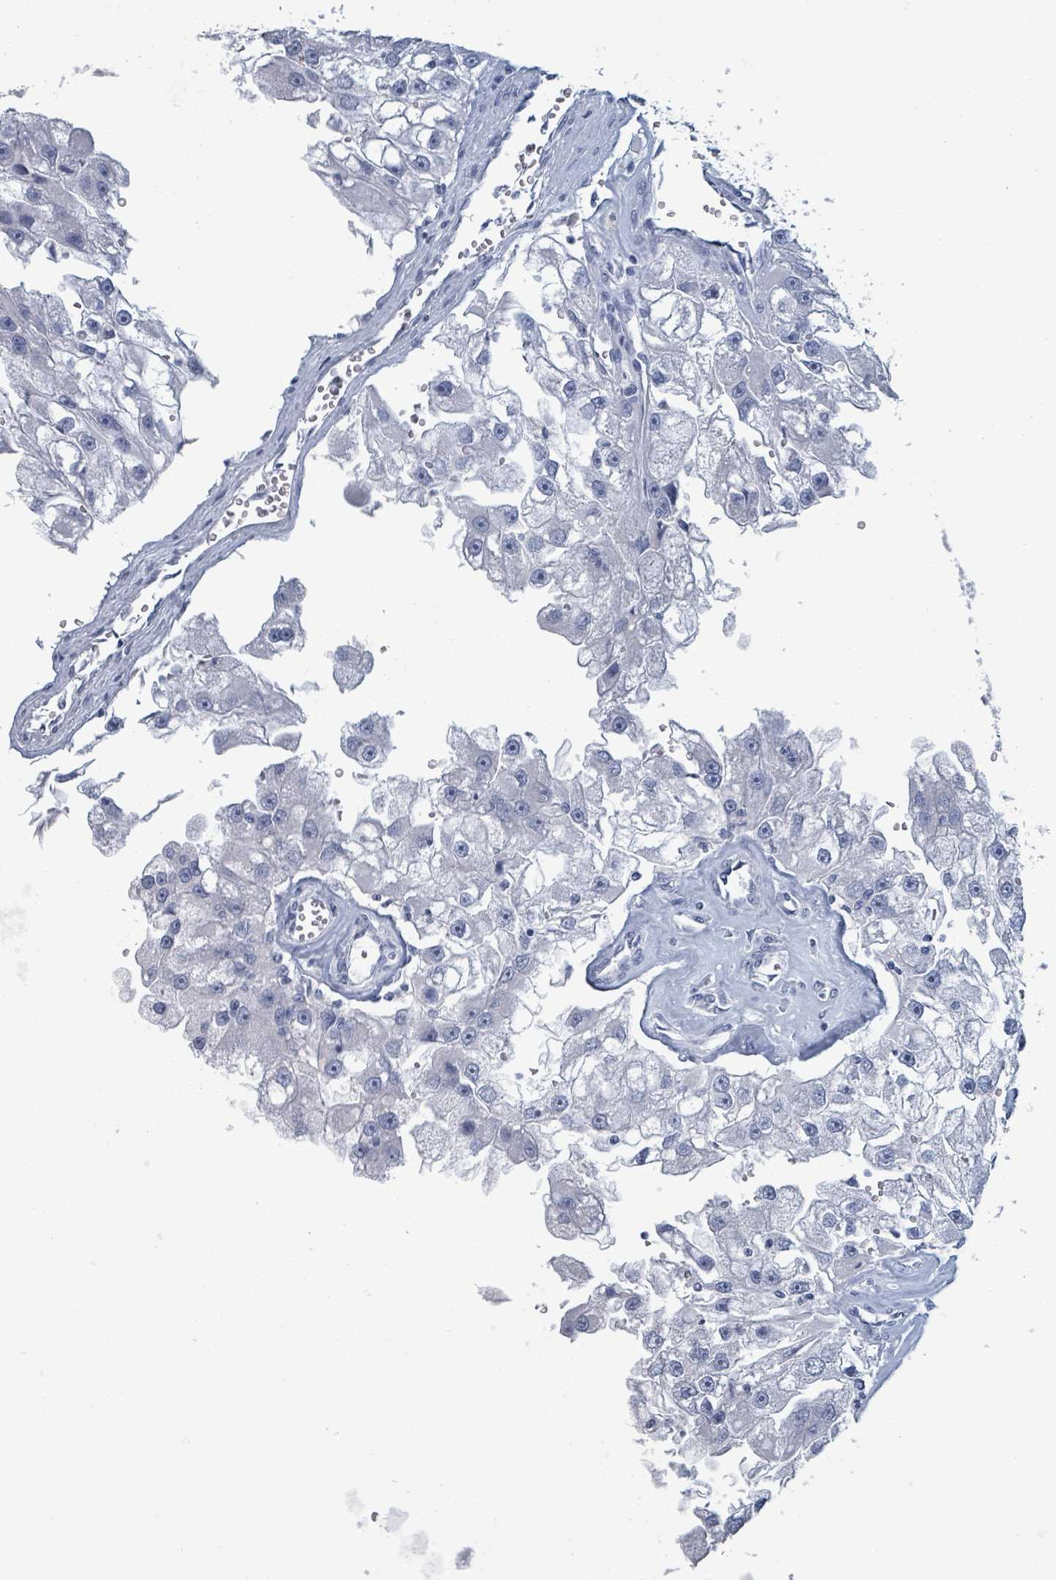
{"staining": {"intensity": "negative", "quantity": "none", "location": "none"}, "tissue": "renal cancer", "cell_type": "Tumor cells", "image_type": "cancer", "snomed": [{"axis": "morphology", "description": "Adenocarcinoma, NOS"}, {"axis": "topography", "description": "Kidney"}], "caption": "Tumor cells show no significant positivity in renal cancer (adenocarcinoma).", "gene": "VPS13D", "patient": {"sex": "male", "age": 63}}